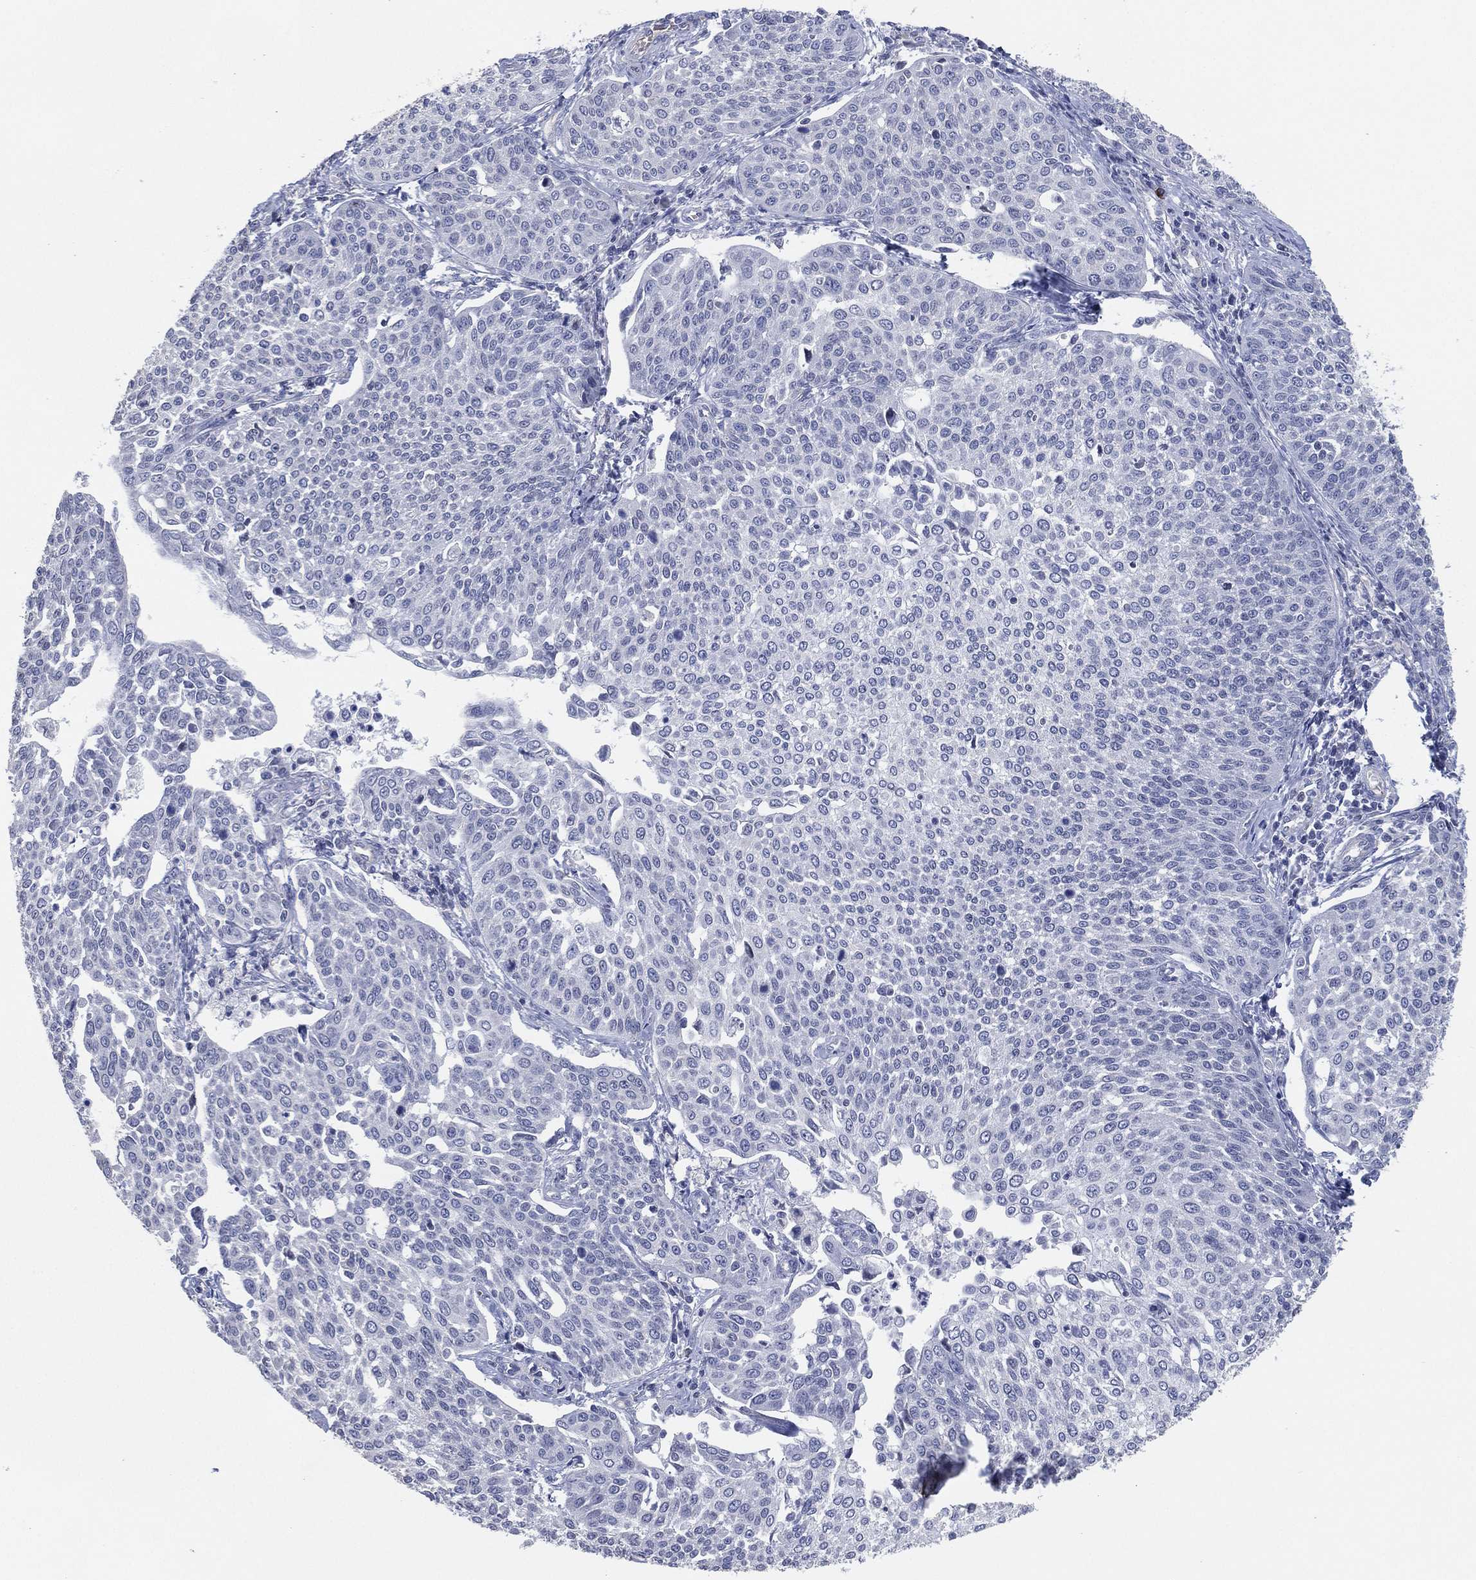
{"staining": {"intensity": "negative", "quantity": "none", "location": "none"}, "tissue": "cervical cancer", "cell_type": "Tumor cells", "image_type": "cancer", "snomed": [{"axis": "morphology", "description": "Squamous cell carcinoma, NOS"}, {"axis": "topography", "description": "Cervix"}], "caption": "Tumor cells show no significant positivity in squamous cell carcinoma (cervical). Brightfield microscopy of immunohistochemistry stained with DAB (brown) and hematoxylin (blue), captured at high magnification.", "gene": "CFTR", "patient": {"sex": "female", "age": 34}}